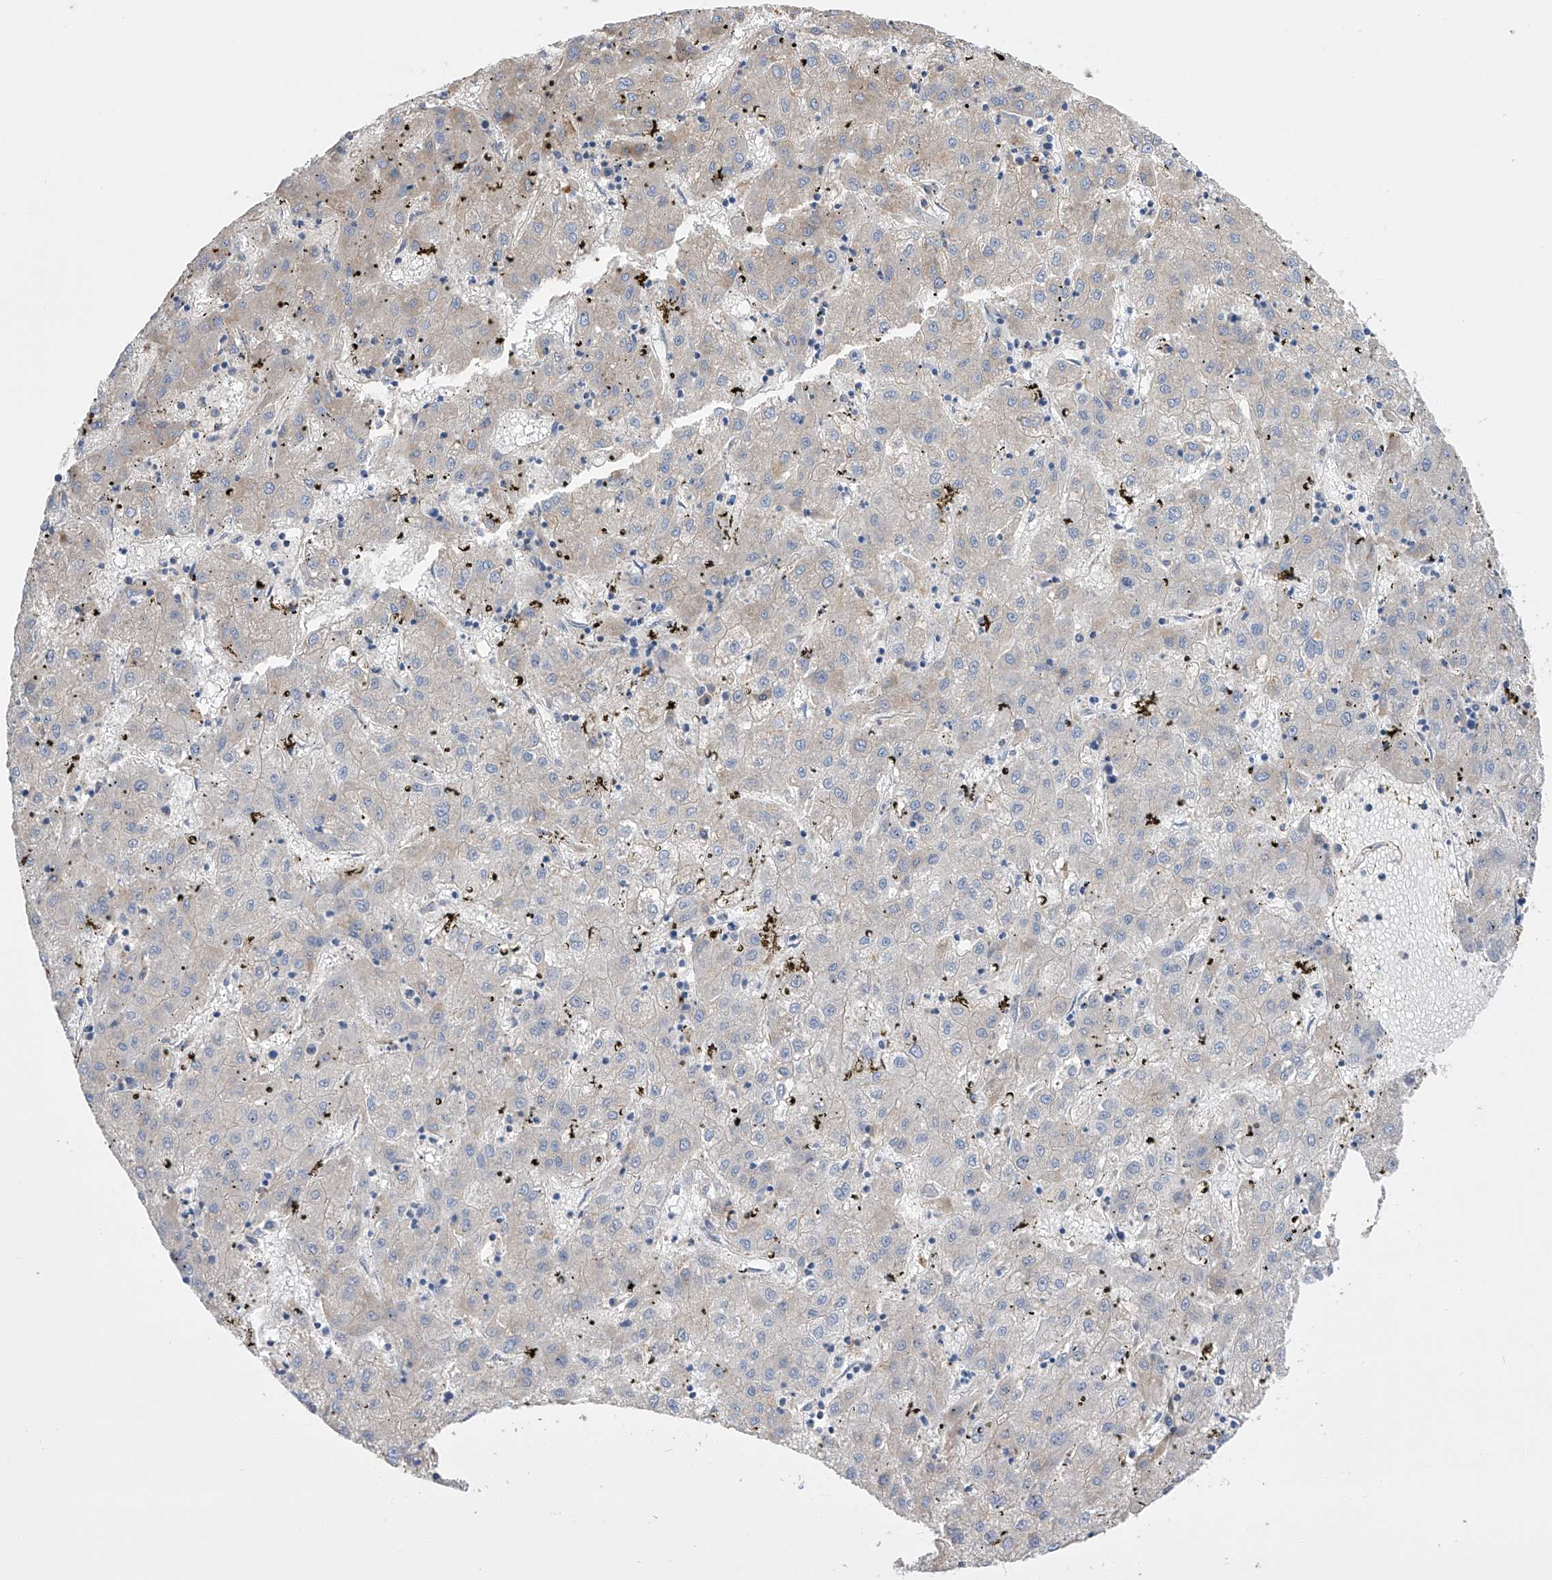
{"staining": {"intensity": "weak", "quantity": "<25%", "location": "cytoplasmic/membranous"}, "tissue": "liver cancer", "cell_type": "Tumor cells", "image_type": "cancer", "snomed": [{"axis": "morphology", "description": "Carcinoma, Hepatocellular, NOS"}, {"axis": "topography", "description": "Liver"}], "caption": "Immunohistochemistry histopathology image of neoplastic tissue: hepatocellular carcinoma (liver) stained with DAB (3,3'-diaminobenzidine) shows no significant protein staining in tumor cells. Brightfield microscopy of immunohistochemistry (IHC) stained with DAB (brown) and hematoxylin (blue), captured at high magnification.", "gene": "NFATC4", "patient": {"sex": "male", "age": 72}}